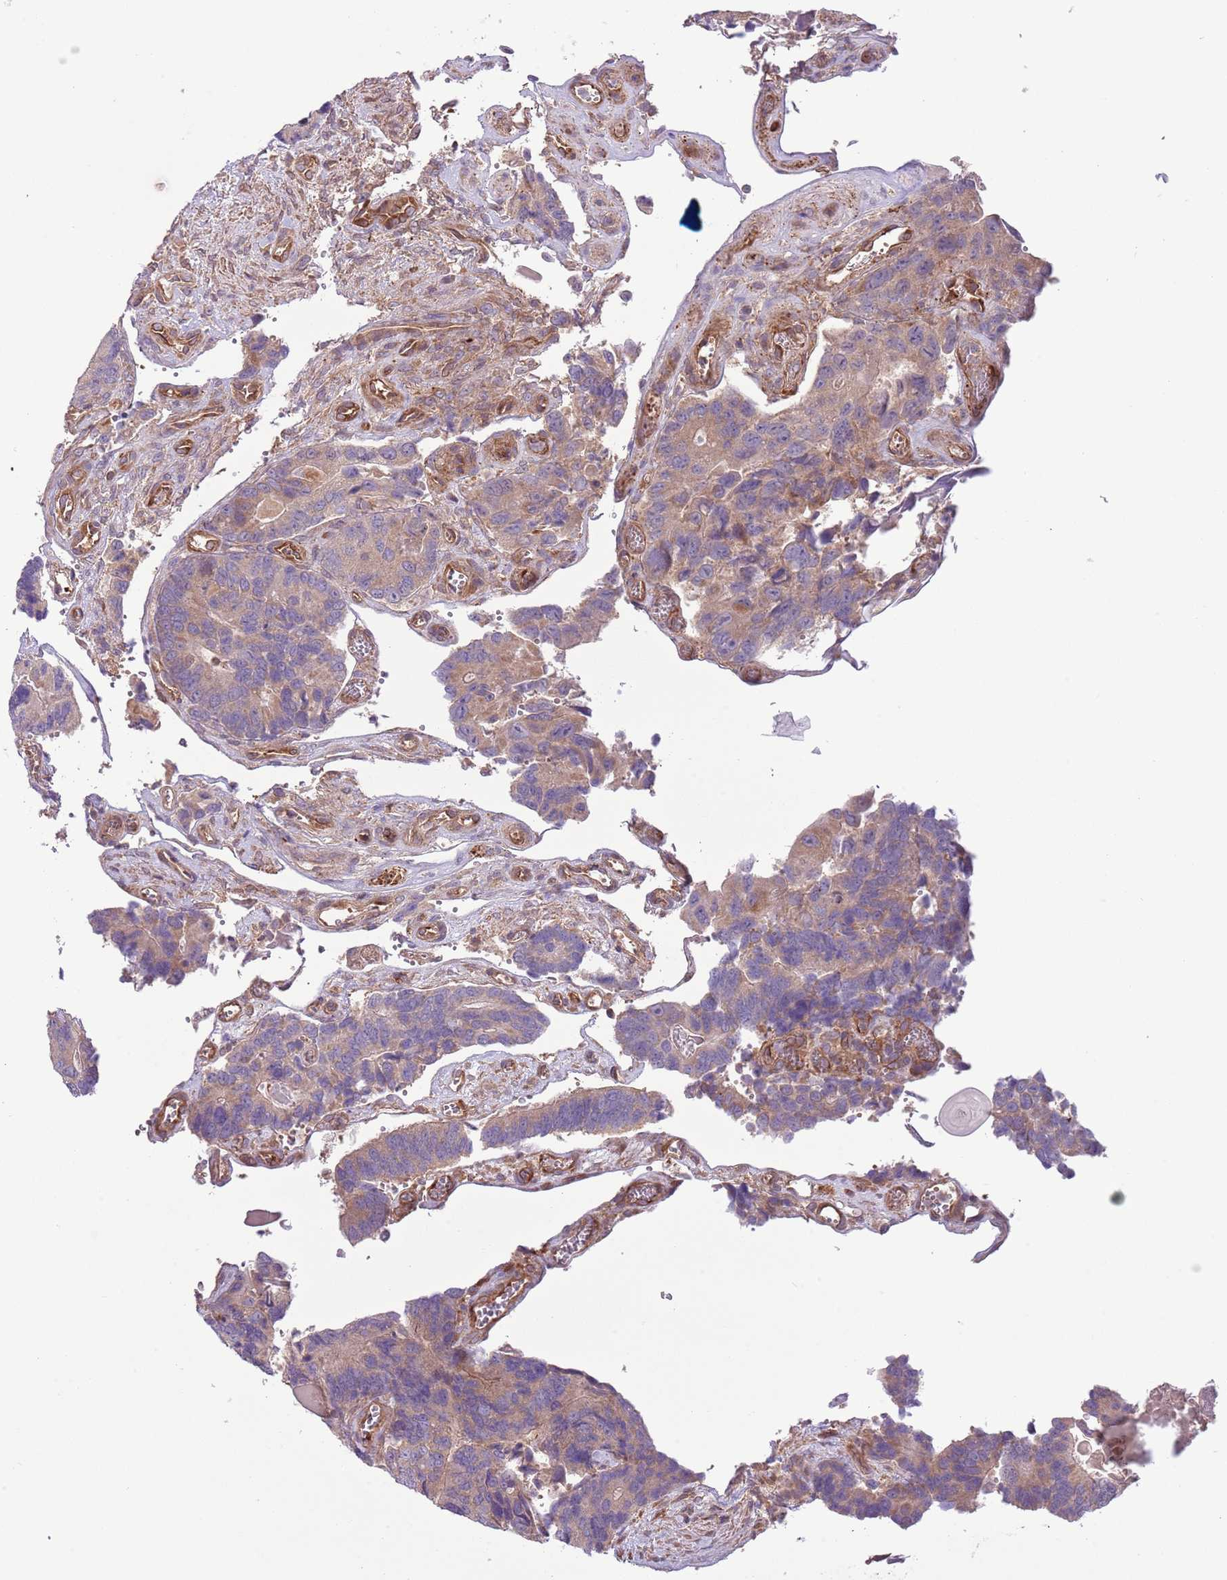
{"staining": {"intensity": "weak", "quantity": "25%-75%", "location": "cytoplasmic/membranous"}, "tissue": "colorectal cancer", "cell_type": "Tumor cells", "image_type": "cancer", "snomed": [{"axis": "morphology", "description": "Adenocarcinoma, NOS"}, {"axis": "topography", "description": "Colon"}], "caption": "Colorectal cancer tissue displays weak cytoplasmic/membranous positivity in about 25%-75% of tumor cells, visualized by immunohistochemistry.", "gene": "LPIN2", "patient": {"sex": "male", "age": 84}}